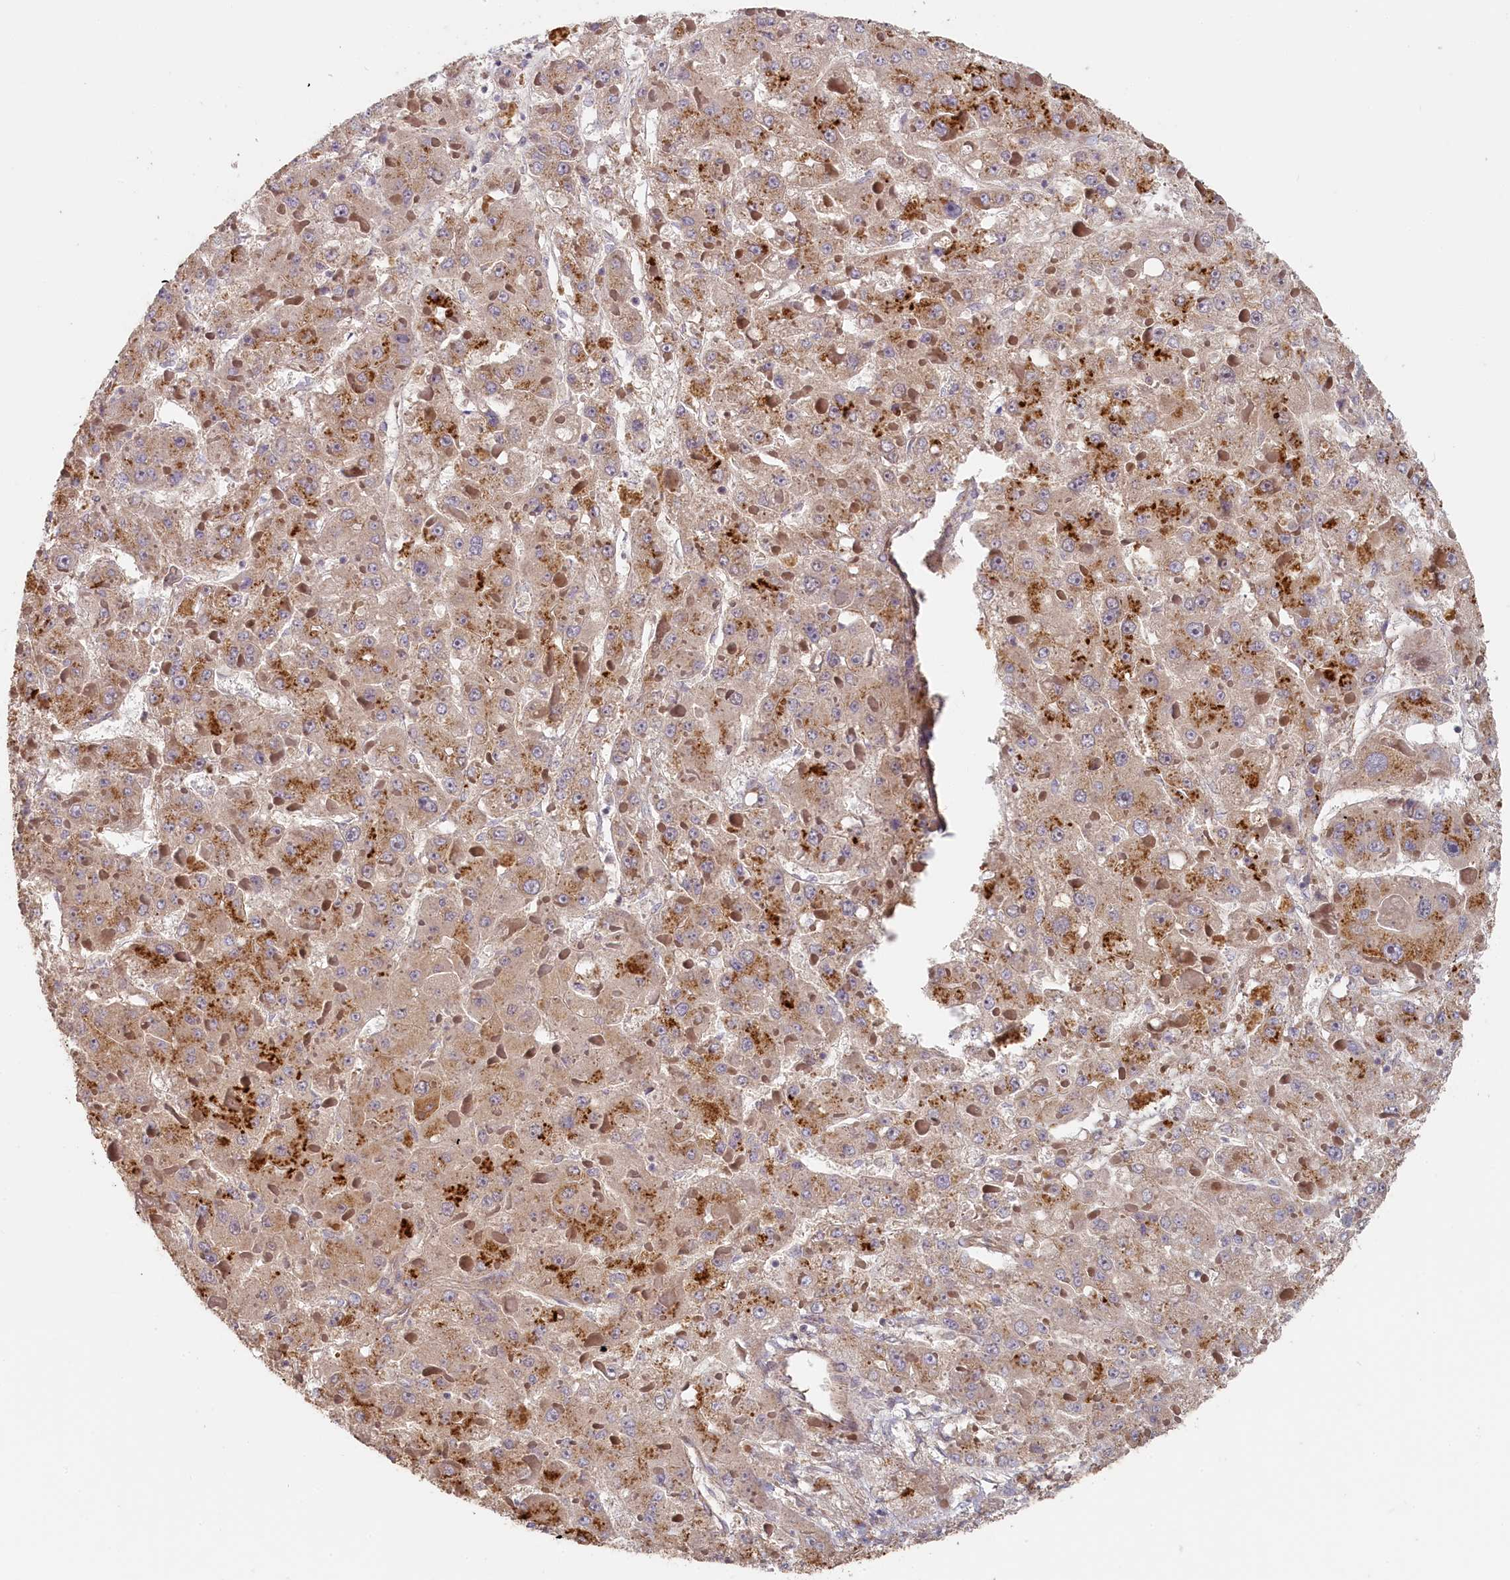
{"staining": {"intensity": "moderate", "quantity": "25%-75%", "location": "cytoplasmic/membranous"}, "tissue": "liver cancer", "cell_type": "Tumor cells", "image_type": "cancer", "snomed": [{"axis": "morphology", "description": "Carcinoma, Hepatocellular, NOS"}, {"axis": "topography", "description": "Liver"}], "caption": "There is medium levels of moderate cytoplasmic/membranous staining in tumor cells of hepatocellular carcinoma (liver), as demonstrated by immunohistochemical staining (brown color).", "gene": "STX16", "patient": {"sex": "female", "age": 73}}